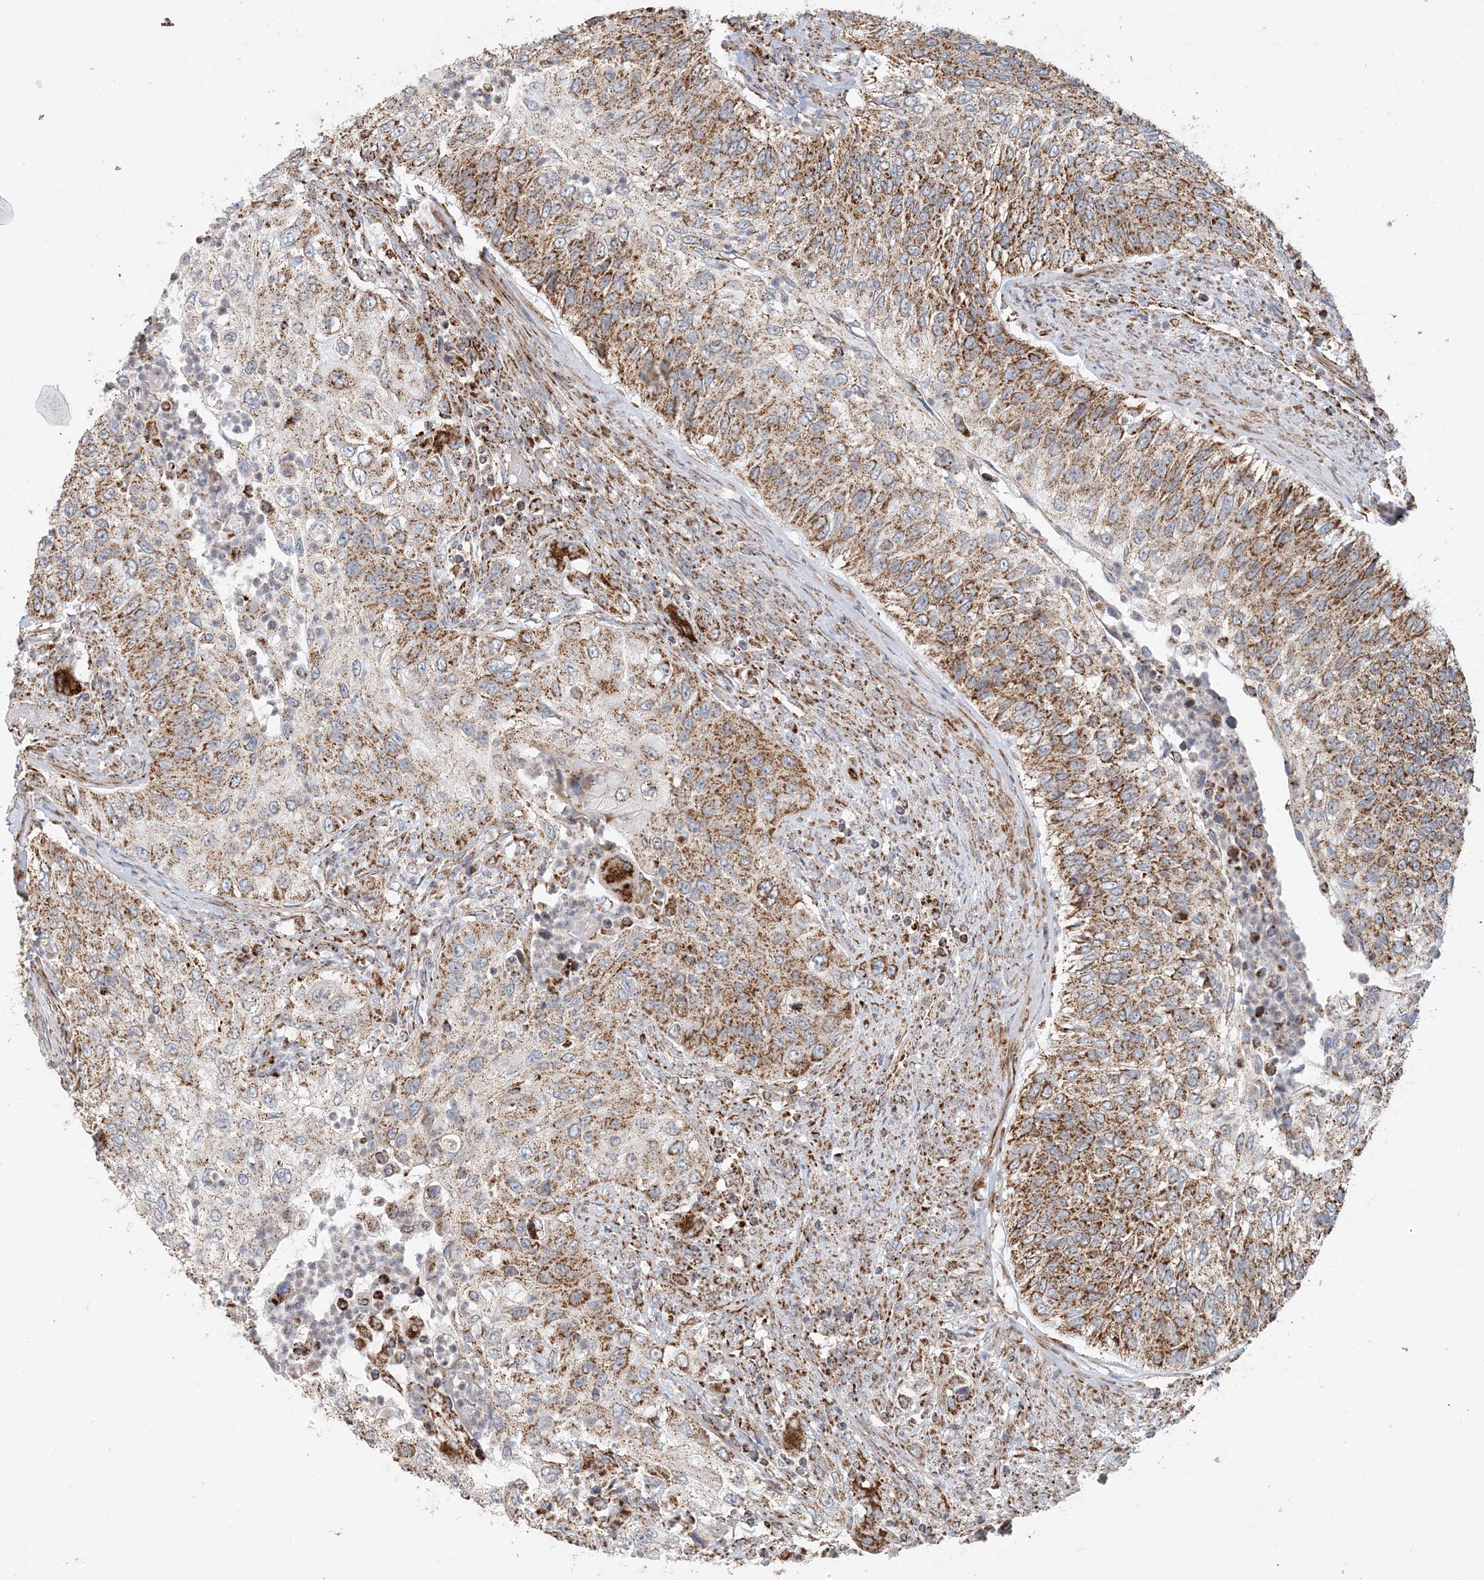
{"staining": {"intensity": "moderate", "quantity": ">75%", "location": "cytoplasmic/membranous"}, "tissue": "urothelial cancer", "cell_type": "Tumor cells", "image_type": "cancer", "snomed": [{"axis": "morphology", "description": "Urothelial carcinoma, High grade"}, {"axis": "topography", "description": "Urinary bladder"}], "caption": "Tumor cells display medium levels of moderate cytoplasmic/membranous expression in about >75% of cells in urothelial carcinoma (high-grade).", "gene": "MAN1A1", "patient": {"sex": "female", "age": 60}}